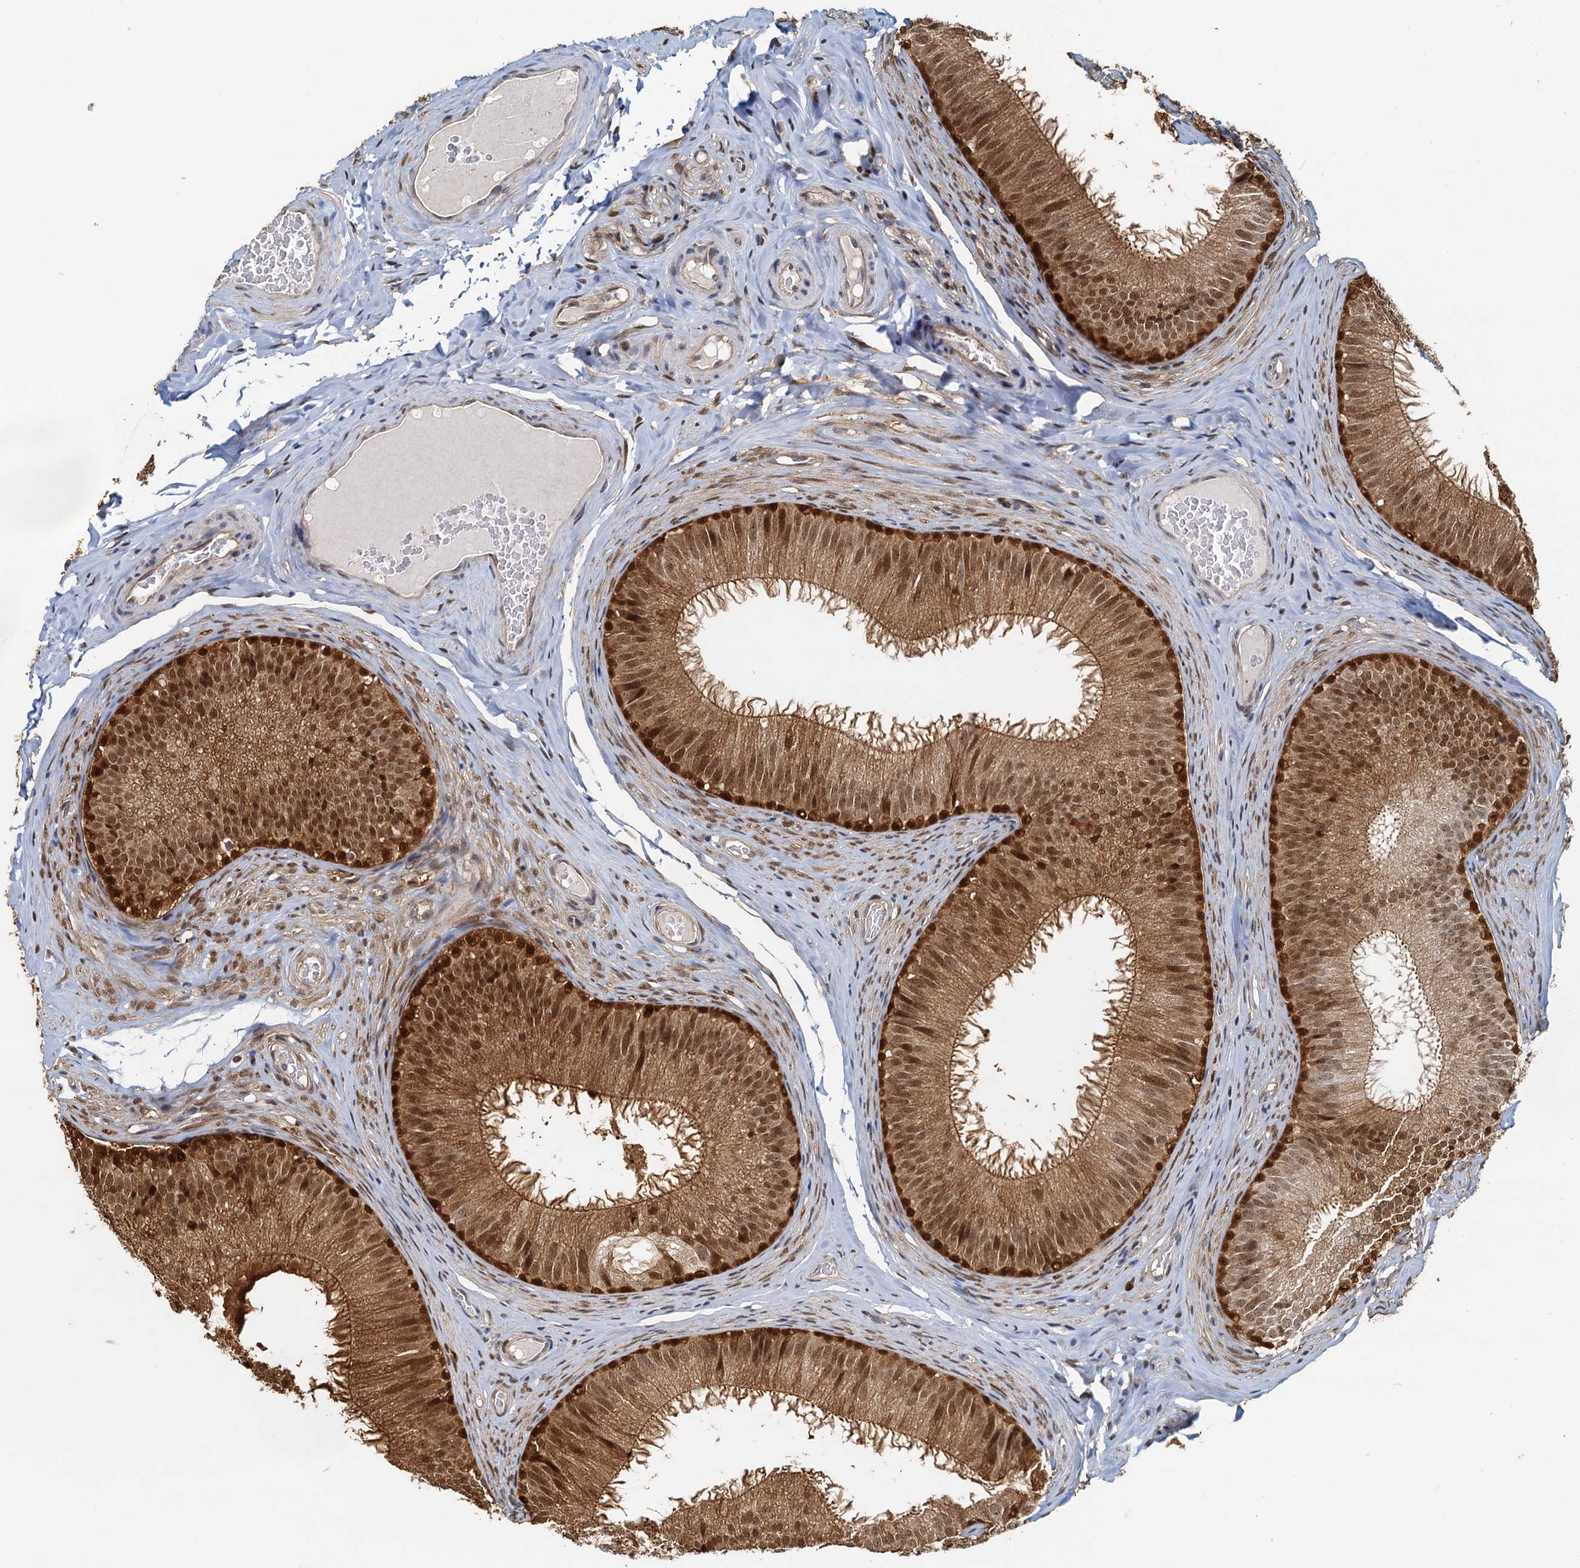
{"staining": {"intensity": "strong", "quantity": ">75%", "location": "cytoplasmic/membranous,nuclear"}, "tissue": "epididymis", "cell_type": "Glandular cells", "image_type": "normal", "snomed": [{"axis": "morphology", "description": "Normal tissue, NOS"}, {"axis": "topography", "description": "Epididymis"}], "caption": "About >75% of glandular cells in benign epididymis display strong cytoplasmic/membranous,nuclear protein positivity as visualized by brown immunohistochemical staining.", "gene": "SPINDOC", "patient": {"sex": "male", "age": 34}}